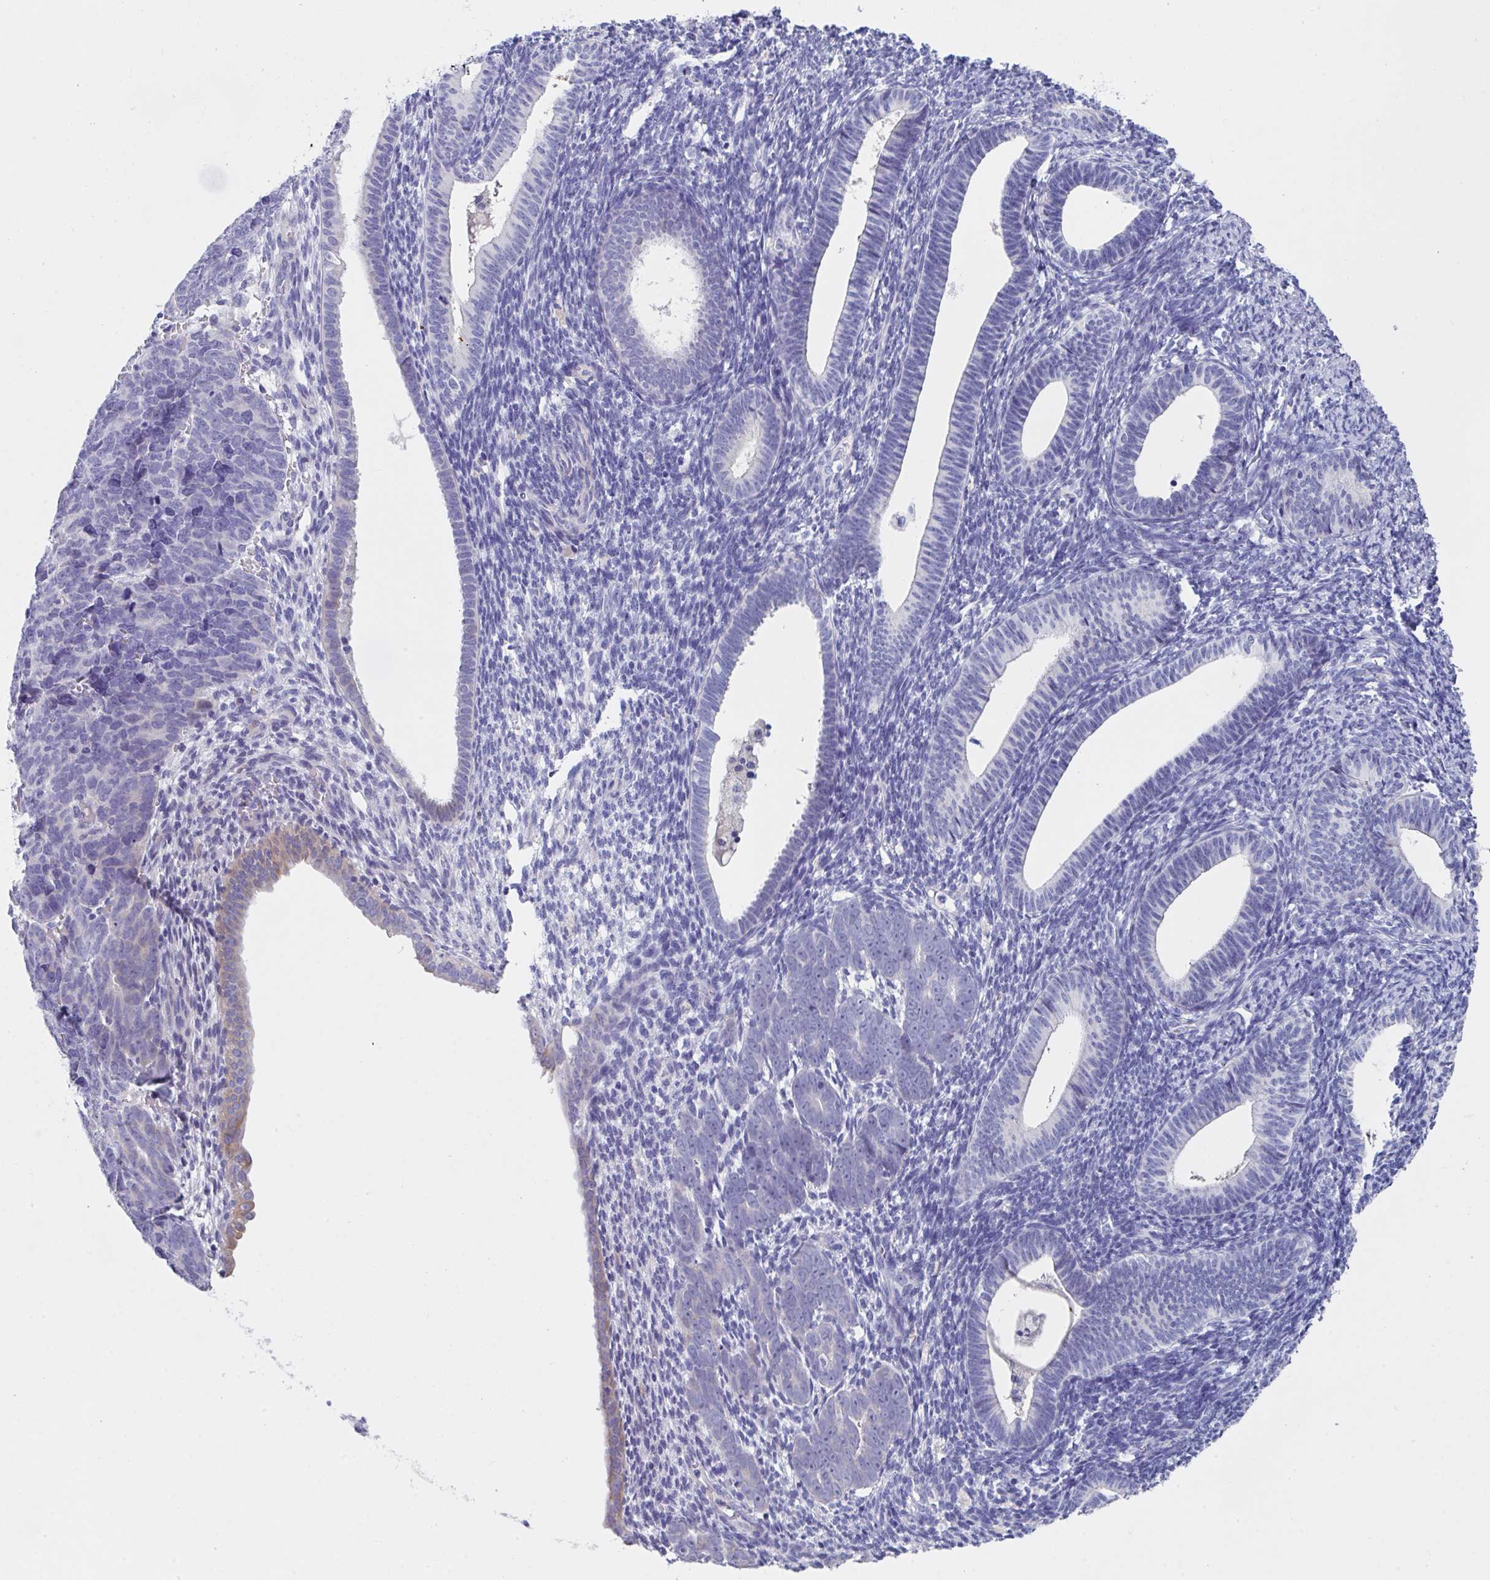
{"staining": {"intensity": "negative", "quantity": "none", "location": "none"}, "tissue": "endometrial cancer", "cell_type": "Tumor cells", "image_type": "cancer", "snomed": [{"axis": "morphology", "description": "Adenocarcinoma, NOS"}, {"axis": "topography", "description": "Endometrium"}], "caption": "Immunohistochemistry (IHC) image of human endometrial adenocarcinoma stained for a protein (brown), which exhibits no positivity in tumor cells.", "gene": "FBXO47", "patient": {"sex": "female", "age": 82}}